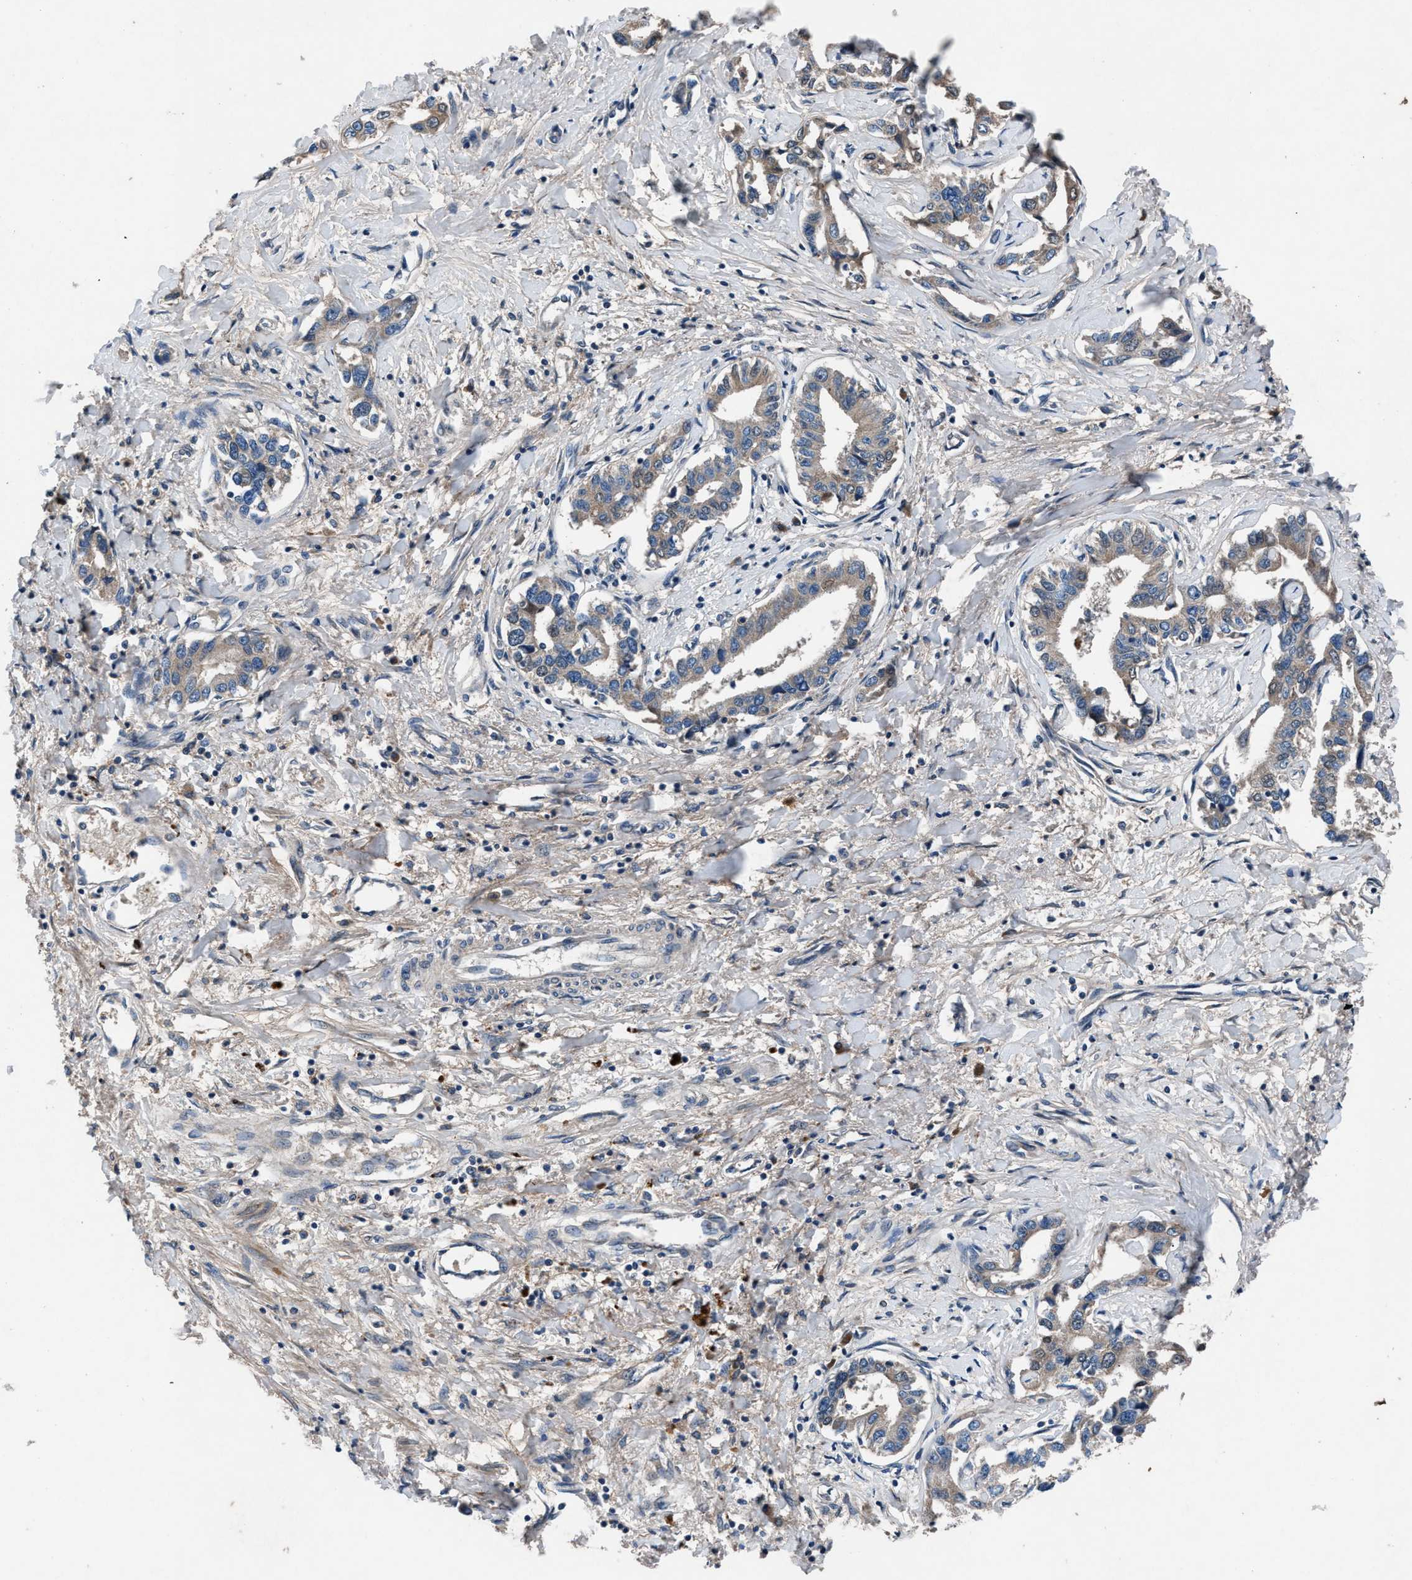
{"staining": {"intensity": "weak", "quantity": "<25%", "location": "cytoplasmic/membranous"}, "tissue": "liver cancer", "cell_type": "Tumor cells", "image_type": "cancer", "snomed": [{"axis": "morphology", "description": "Cholangiocarcinoma"}, {"axis": "topography", "description": "Liver"}], "caption": "Immunohistochemistry micrograph of liver cancer (cholangiocarcinoma) stained for a protein (brown), which exhibits no expression in tumor cells.", "gene": "PRXL2C", "patient": {"sex": "male", "age": 59}}